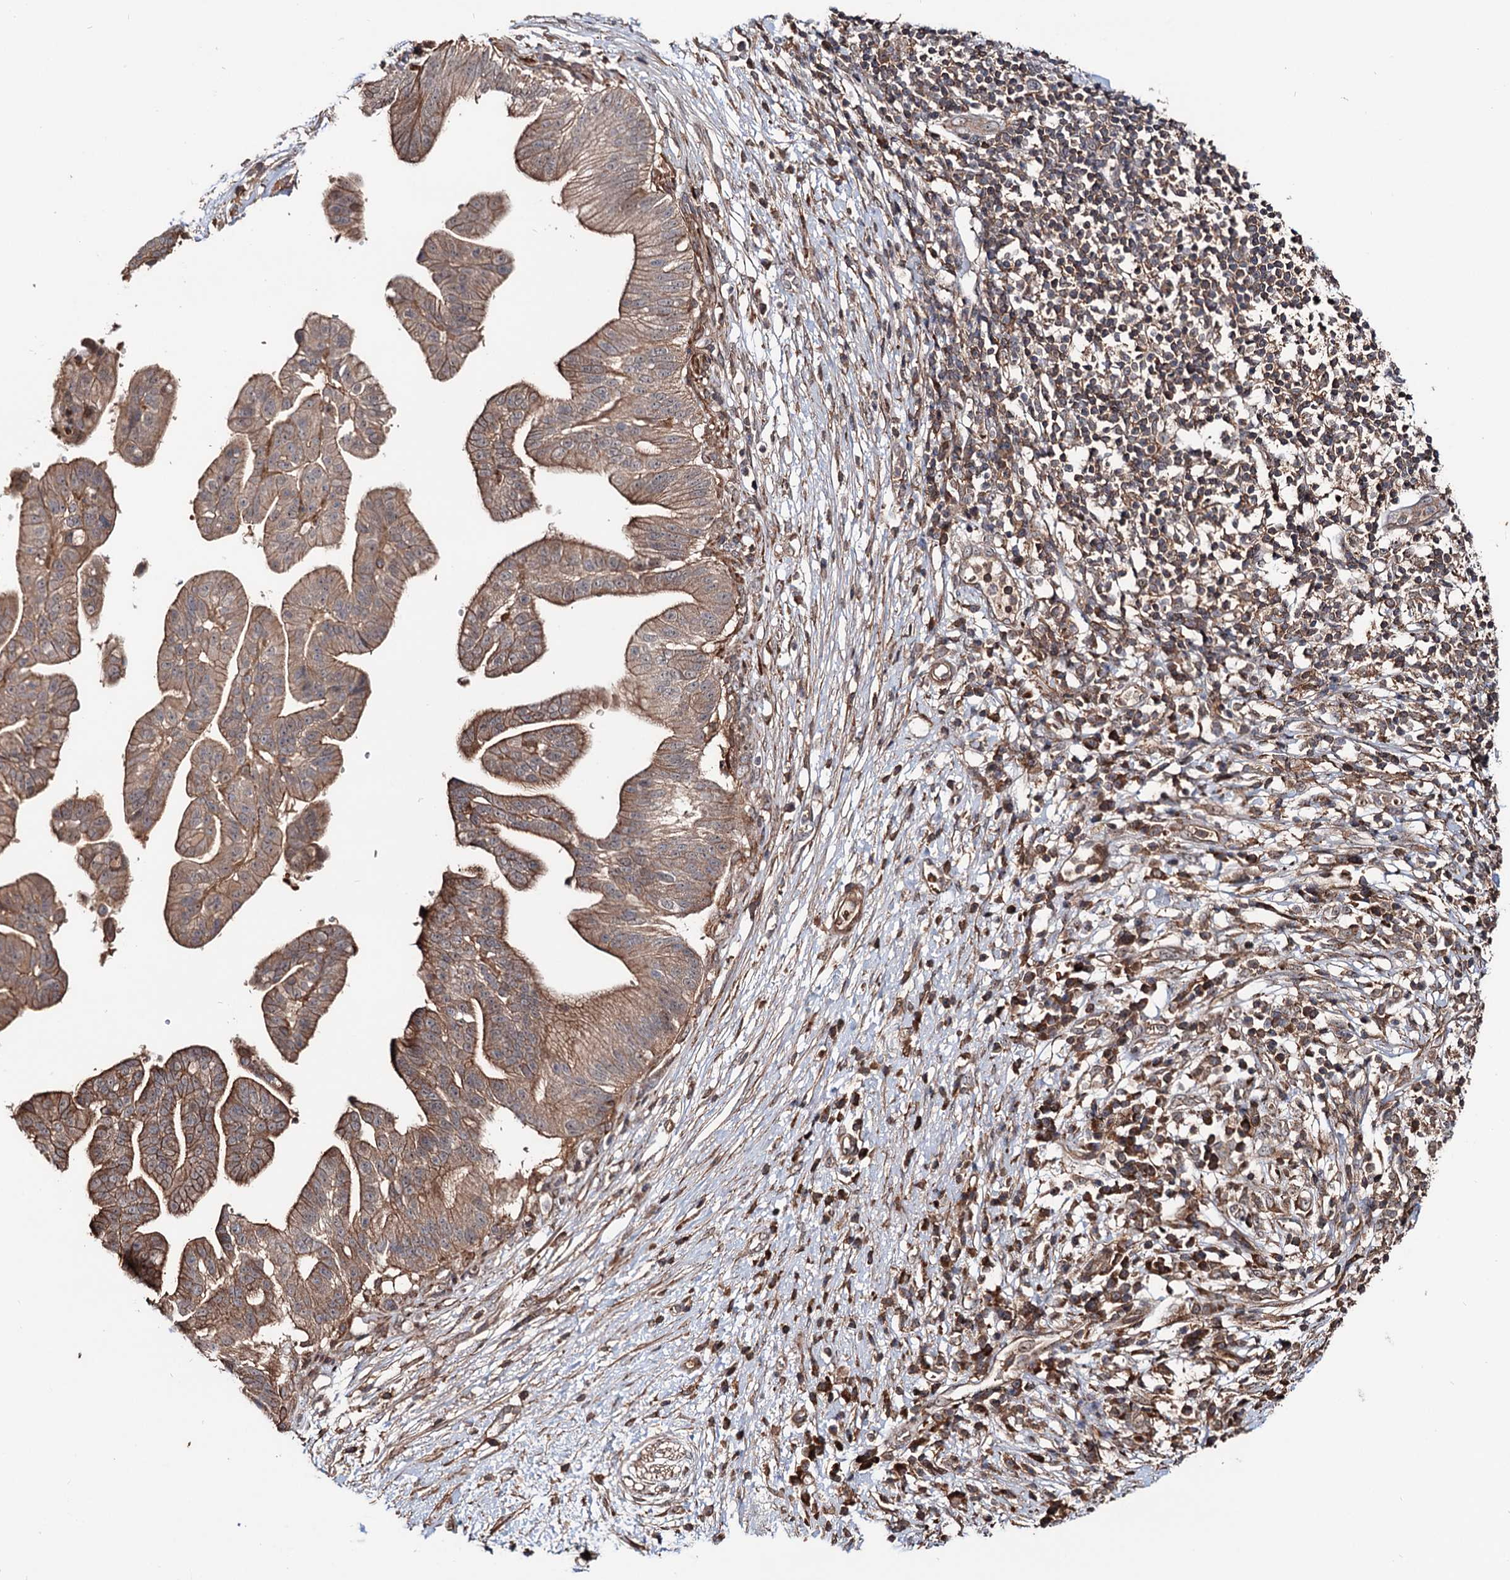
{"staining": {"intensity": "moderate", "quantity": ">75%", "location": "cytoplasmic/membranous"}, "tissue": "pancreatic cancer", "cell_type": "Tumor cells", "image_type": "cancer", "snomed": [{"axis": "morphology", "description": "Adenocarcinoma, NOS"}, {"axis": "topography", "description": "Pancreas"}], "caption": "High-magnification brightfield microscopy of adenocarcinoma (pancreatic) stained with DAB (brown) and counterstained with hematoxylin (blue). tumor cells exhibit moderate cytoplasmic/membranous positivity is seen in about>75% of cells.", "gene": "GRIP1", "patient": {"sex": "male", "age": 68}}